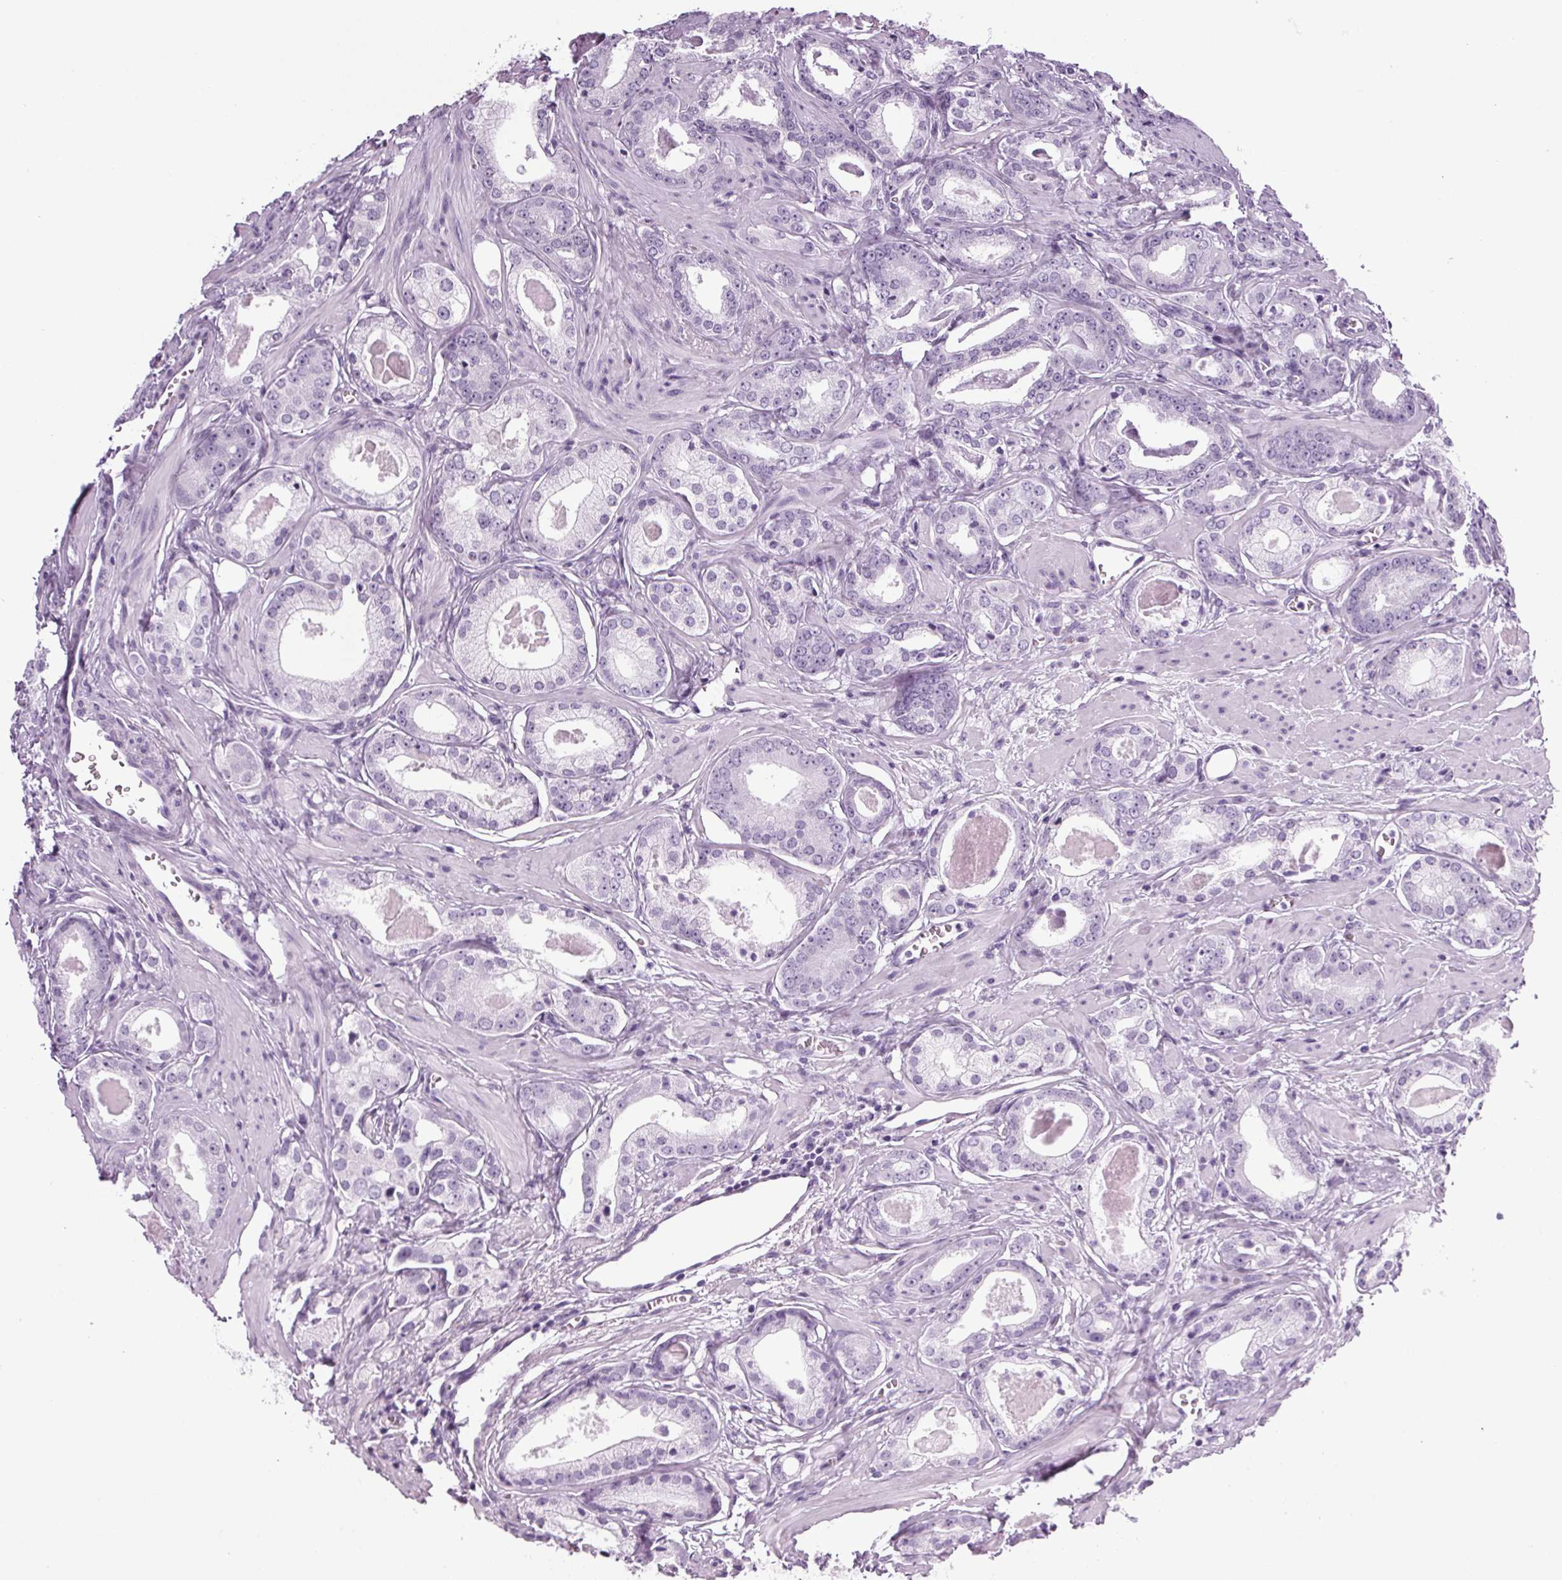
{"staining": {"intensity": "negative", "quantity": "none", "location": "none"}, "tissue": "prostate cancer", "cell_type": "Tumor cells", "image_type": "cancer", "snomed": [{"axis": "morphology", "description": "Adenocarcinoma, NOS"}, {"axis": "morphology", "description": "Adenocarcinoma, Low grade"}, {"axis": "topography", "description": "Prostate"}], "caption": "This is an immunohistochemistry photomicrograph of prostate cancer. There is no positivity in tumor cells.", "gene": "PPP1R1A", "patient": {"sex": "male", "age": 64}}